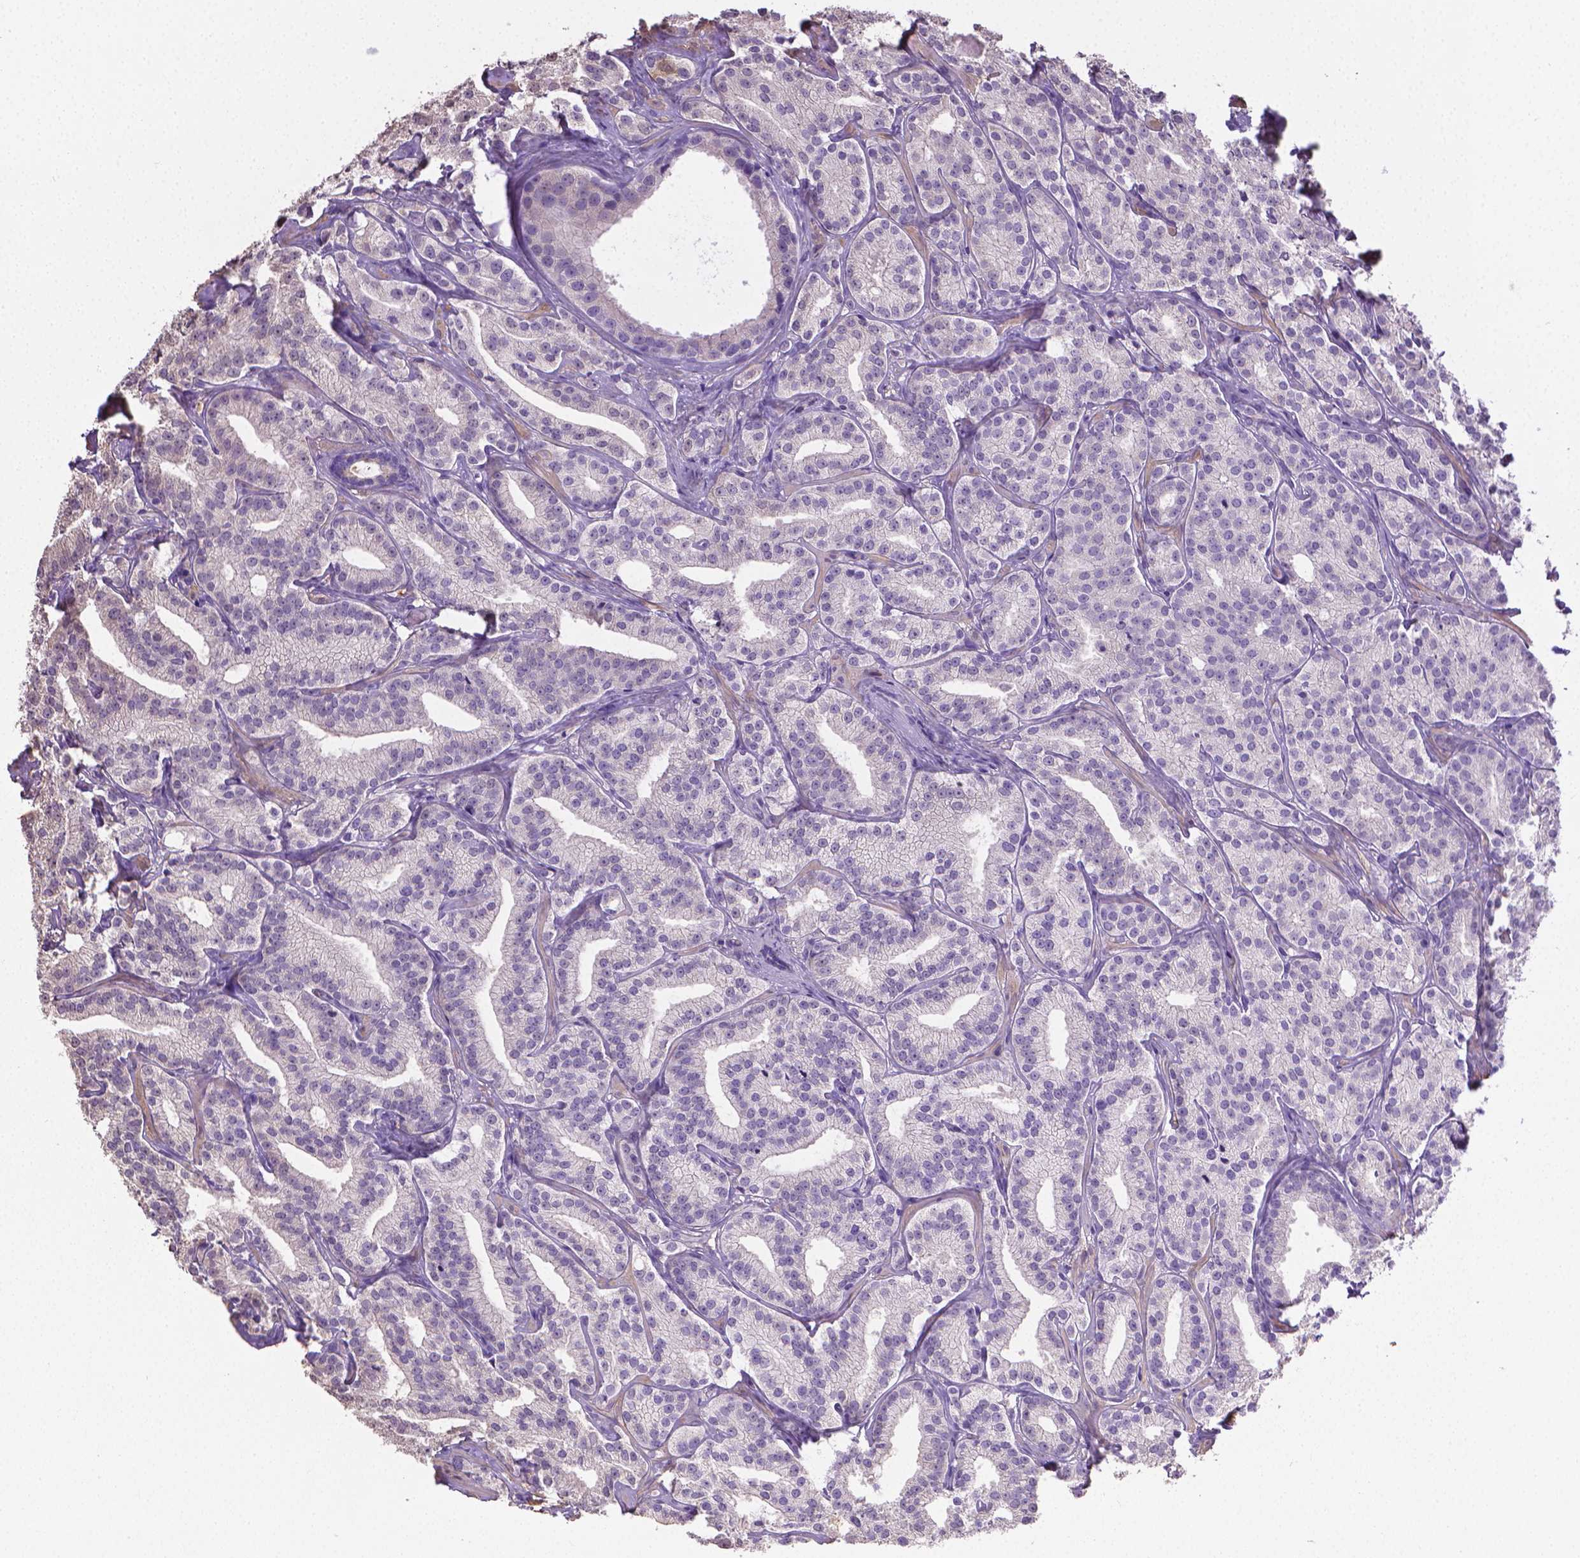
{"staining": {"intensity": "negative", "quantity": "none", "location": "none"}, "tissue": "prostate cancer", "cell_type": "Tumor cells", "image_type": "cancer", "snomed": [{"axis": "morphology", "description": "Adenocarcinoma, High grade"}, {"axis": "topography", "description": "Prostate"}], "caption": "An image of prostate cancer (high-grade adenocarcinoma) stained for a protein reveals no brown staining in tumor cells.", "gene": "PNMA2", "patient": {"sex": "male", "age": 75}}